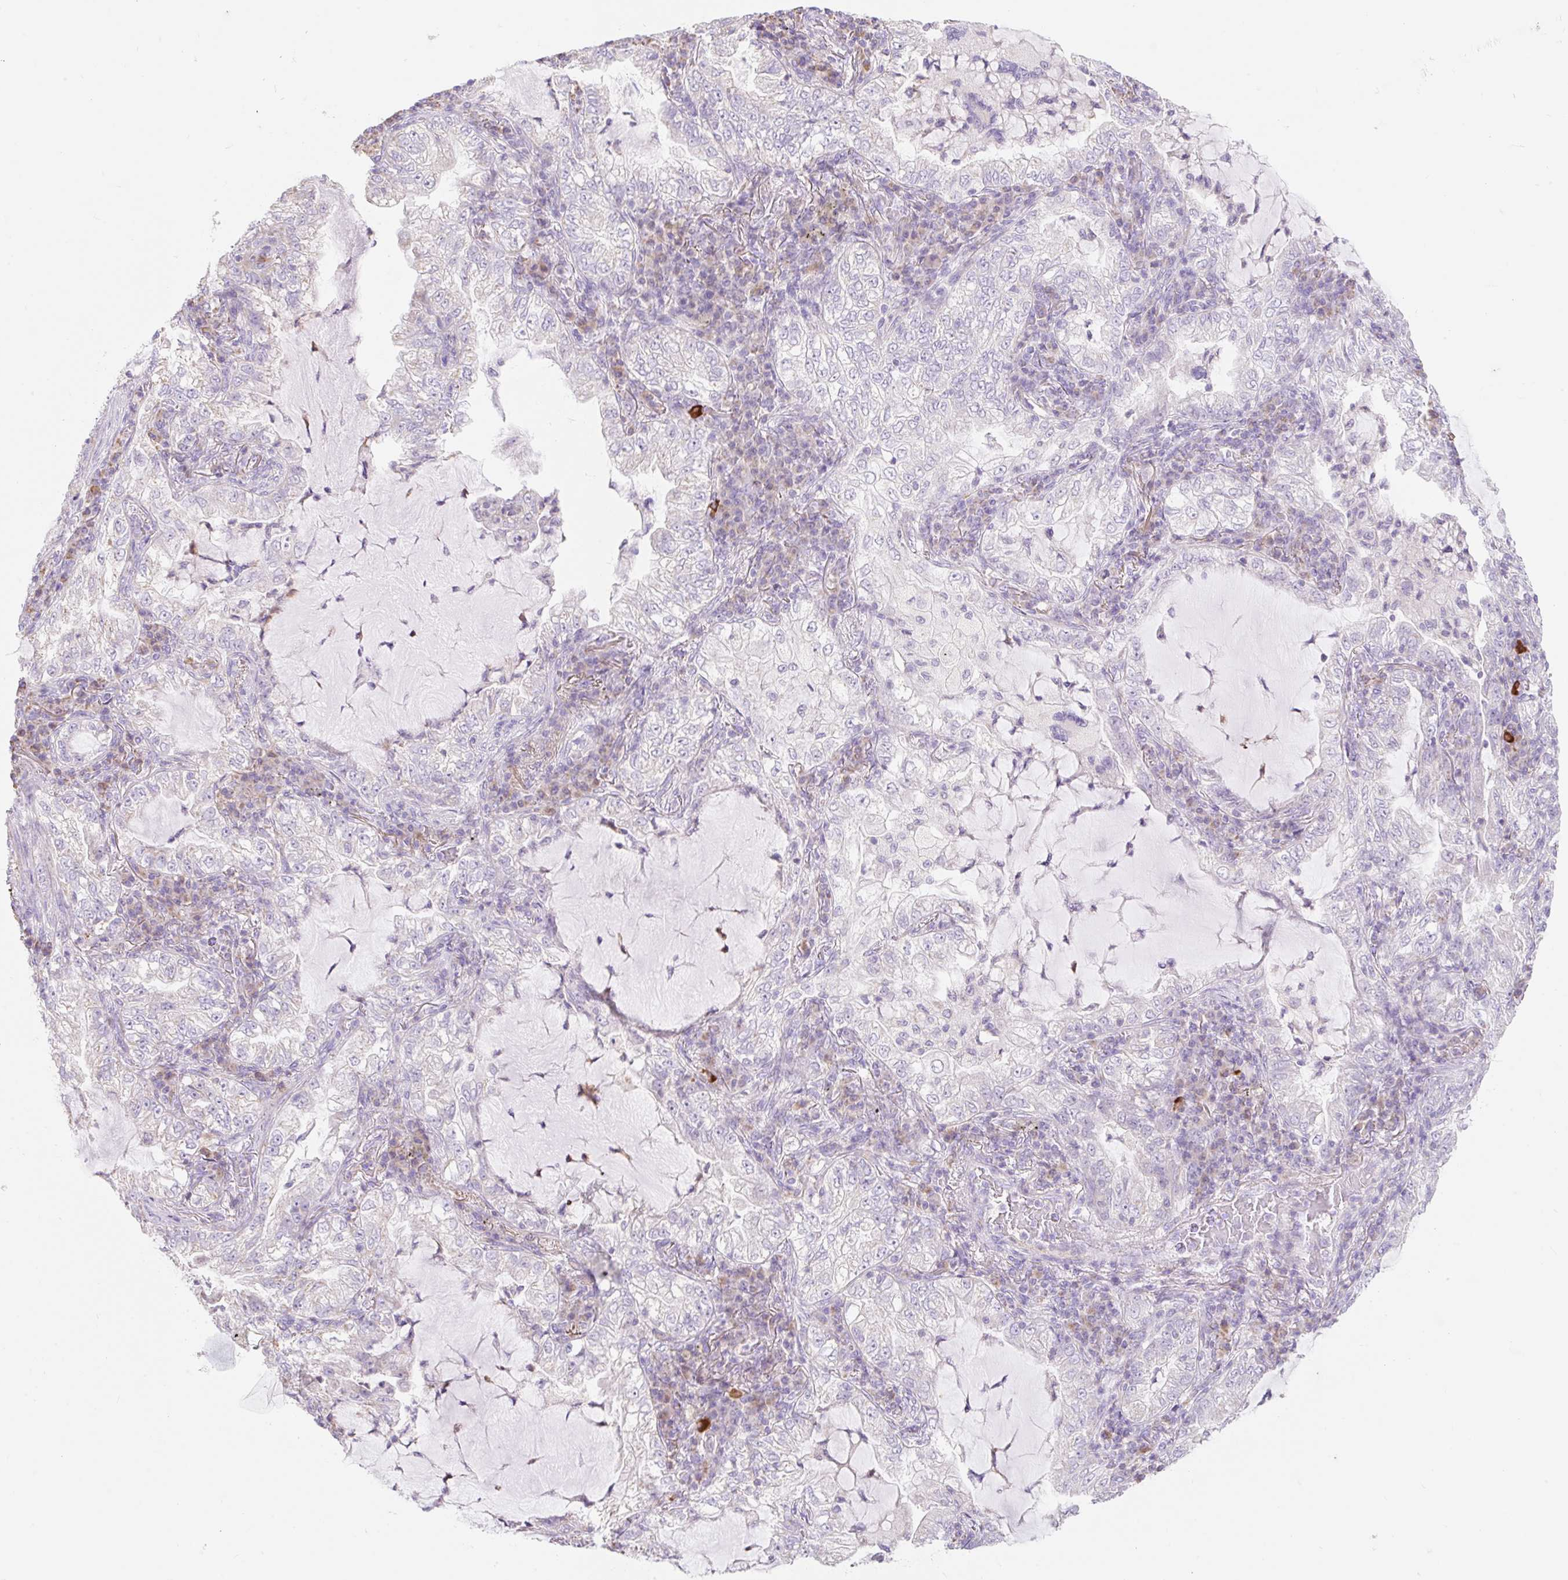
{"staining": {"intensity": "negative", "quantity": "none", "location": "none"}, "tissue": "lung cancer", "cell_type": "Tumor cells", "image_type": "cancer", "snomed": [{"axis": "morphology", "description": "Adenocarcinoma, NOS"}, {"axis": "topography", "description": "Lung"}], "caption": "This histopathology image is of lung cancer (adenocarcinoma) stained with immunohistochemistry (IHC) to label a protein in brown with the nuclei are counter-stained blue. There is no expression in tumor cells.", "gene": "DHX35", "patient": {"sex": "female", "age": 73}}